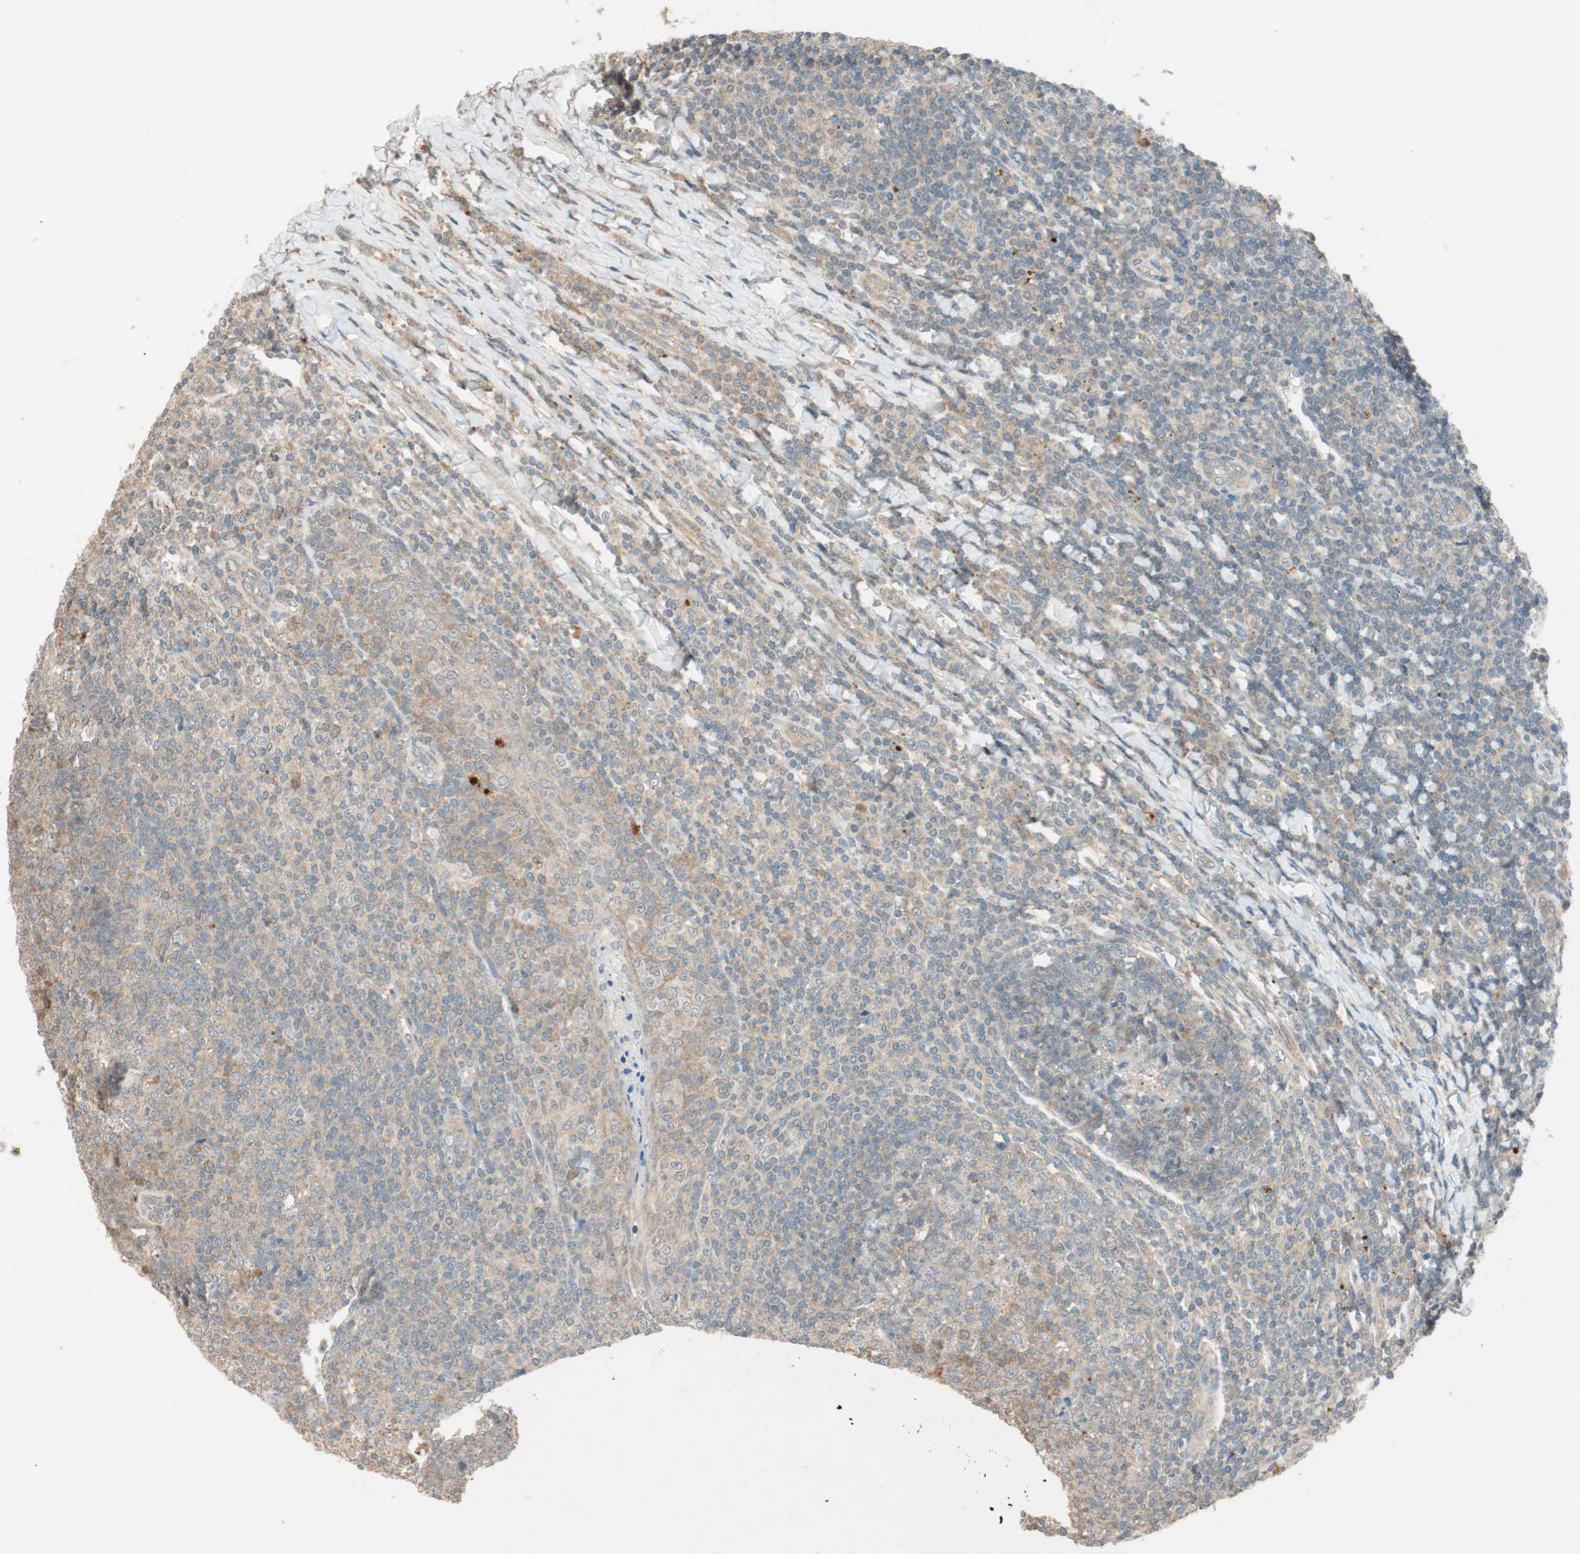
{"staining": {"intensity": "weak", "quantity": ">75%", "location": "cytoplasmic/membranous"}, "tissue": "tonsil", "cell_type": "Germinal center cells", "image_type": "normal", "snomed": [{"axis": "morphology", "description": "Normal tissue, NOS"}, {"axis": "topography", "description": "Tonsil"}], "caption": "This photomicrograph demonstrates immunohistochemistry (IHC) staining of unremarkable human tonsil, with low weak cytoplasmic/membranous staining in approximately >75% of germinal center cells.", "gene": "GLB1", "patient": {"sex": "male", "age": 31}}